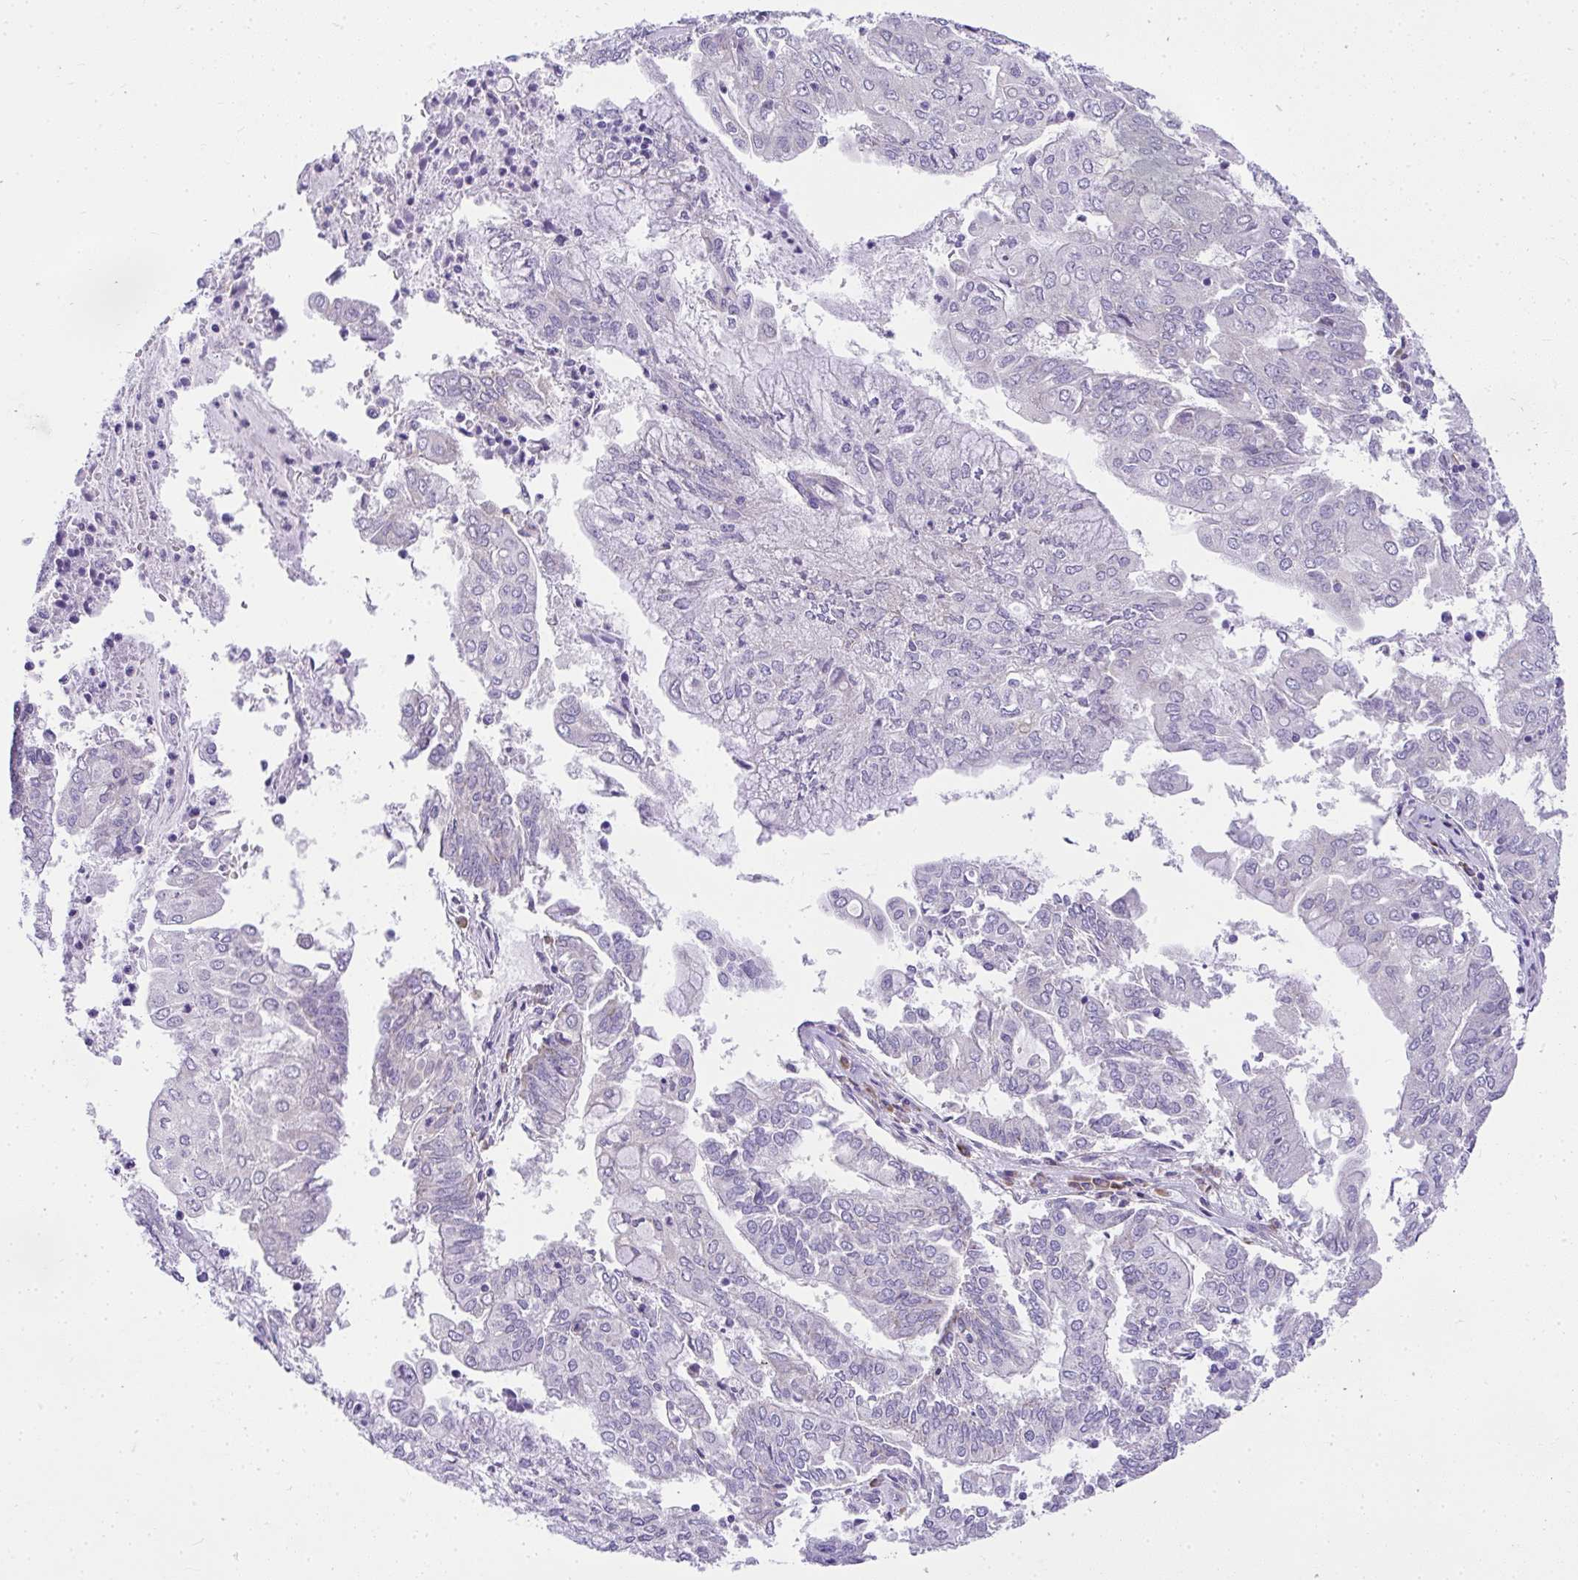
{"staining": {"intensity": "negative", "quantity": "none", "location": "none"}, "tissue": "endometrial cancer", "cell_type": "Tumor cells", "image_type": "cancer", "snomed": [{"axis": "morphology", "description": "Adenocarcinoma, NOS"}, {"axis": "topography", "description": "Endometrium"}], "caption": "A high-resolution micrograph shows immunohistochemistry (IHC) staining of endometrial cancer (adenocarcinoma), which reveals no significant expression in tumor cells. (DAB immunohistochemistry (IHC) with hematoxylin counter stain).", "gene": "ADRA2C", "patient": {"sex": "female", "age": 61}}